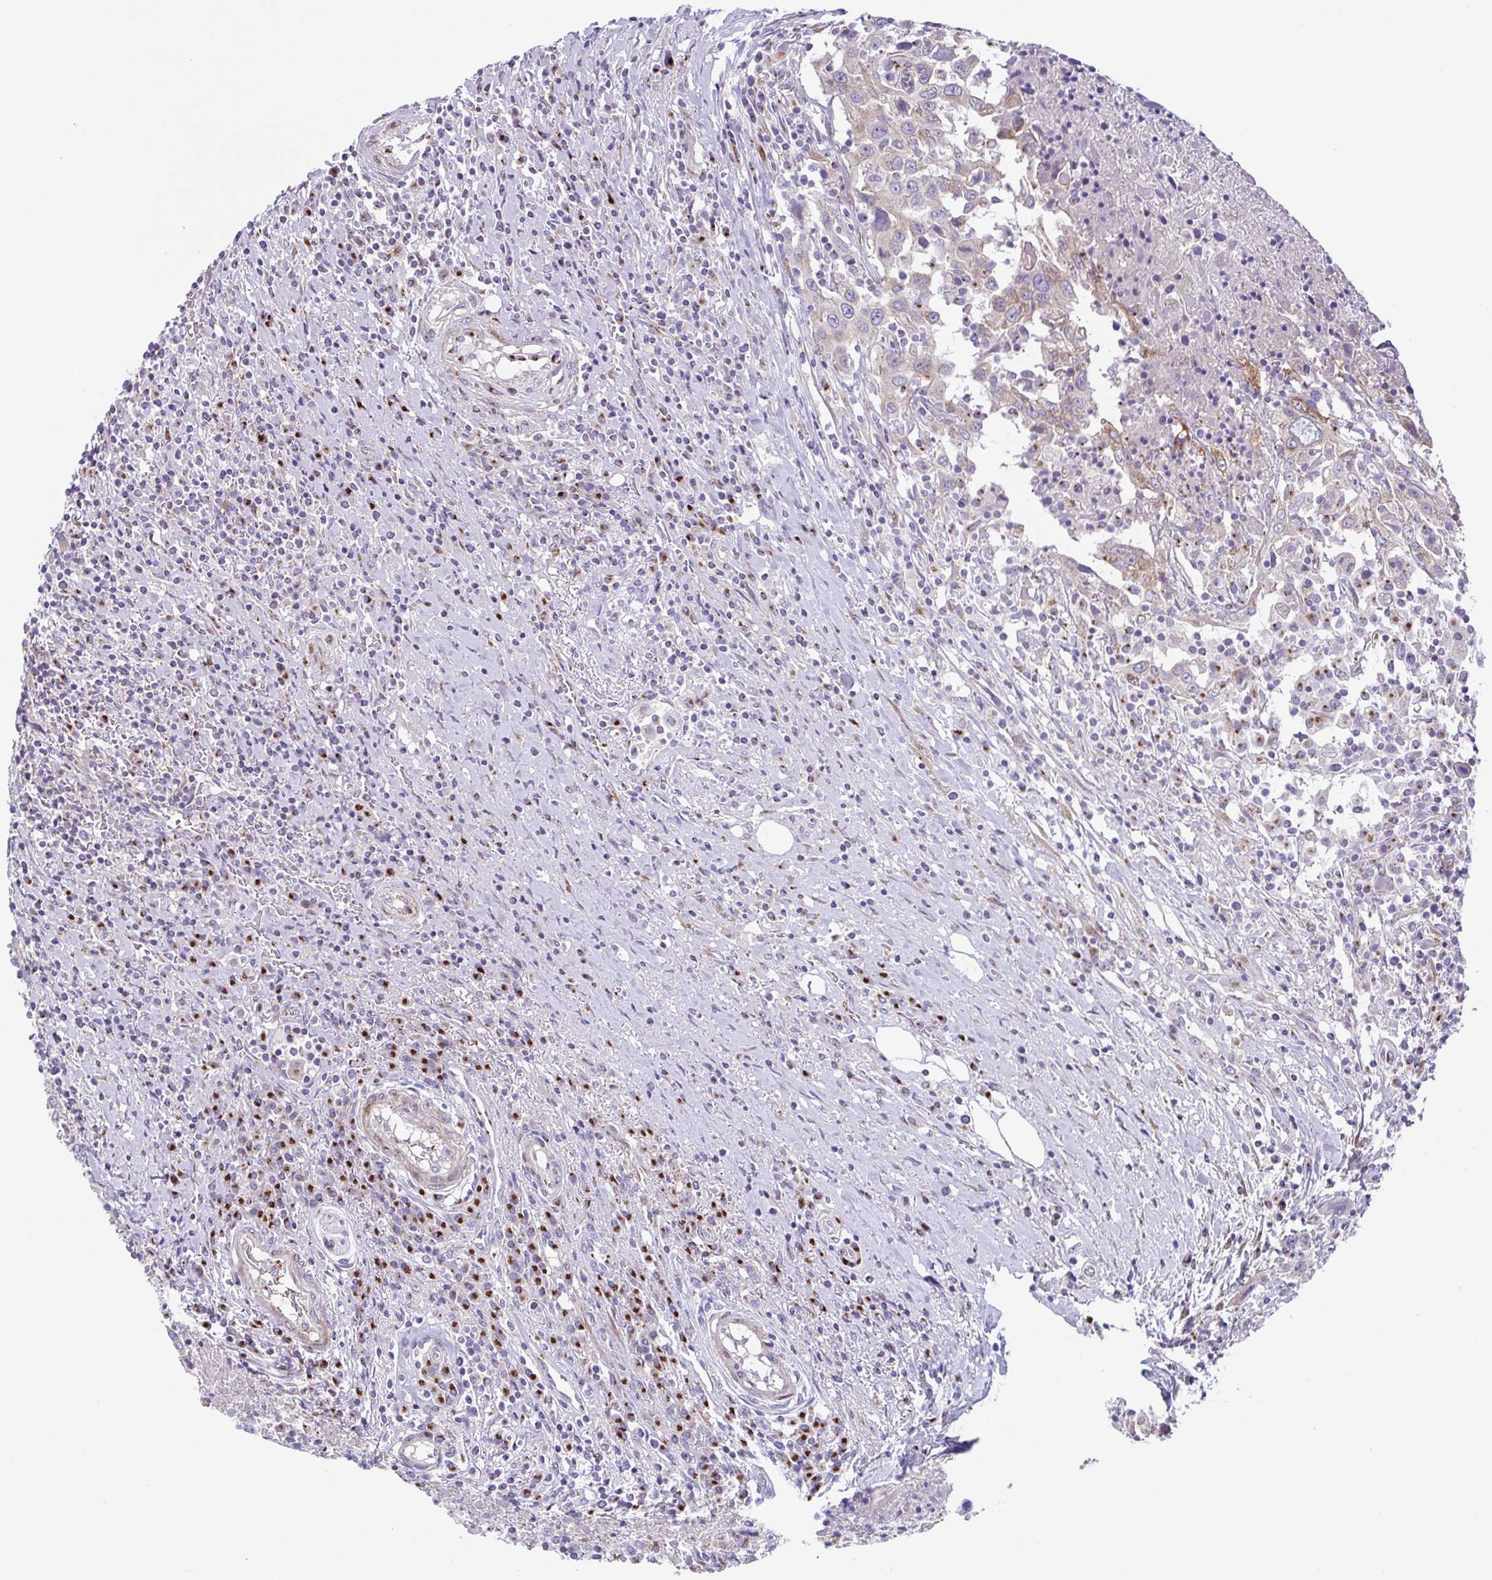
{"staining": {"intensity": "weak", "quantity": "<25%", "location": "cytoplasmic/membranous"}, "tissue": "urothelial cancer", "cell_type": "Tumor cells", "image_type": "cancer", "snomed": [{"axis": "morphology", "description": "Urothelial carcinoma, High grade"}, {"axis": "topography", "description": "Urinary bladder"}], "caption": "Tumor cells show no significant expression in urothelial cancer. The staining is performed using DAB (3,3'-diaminobenzidine) brown chromogen with nuclei counter-stained in using hematoxylin.", "gene": "COL17A1", "patient": {"sex": "male", "age": 61}}